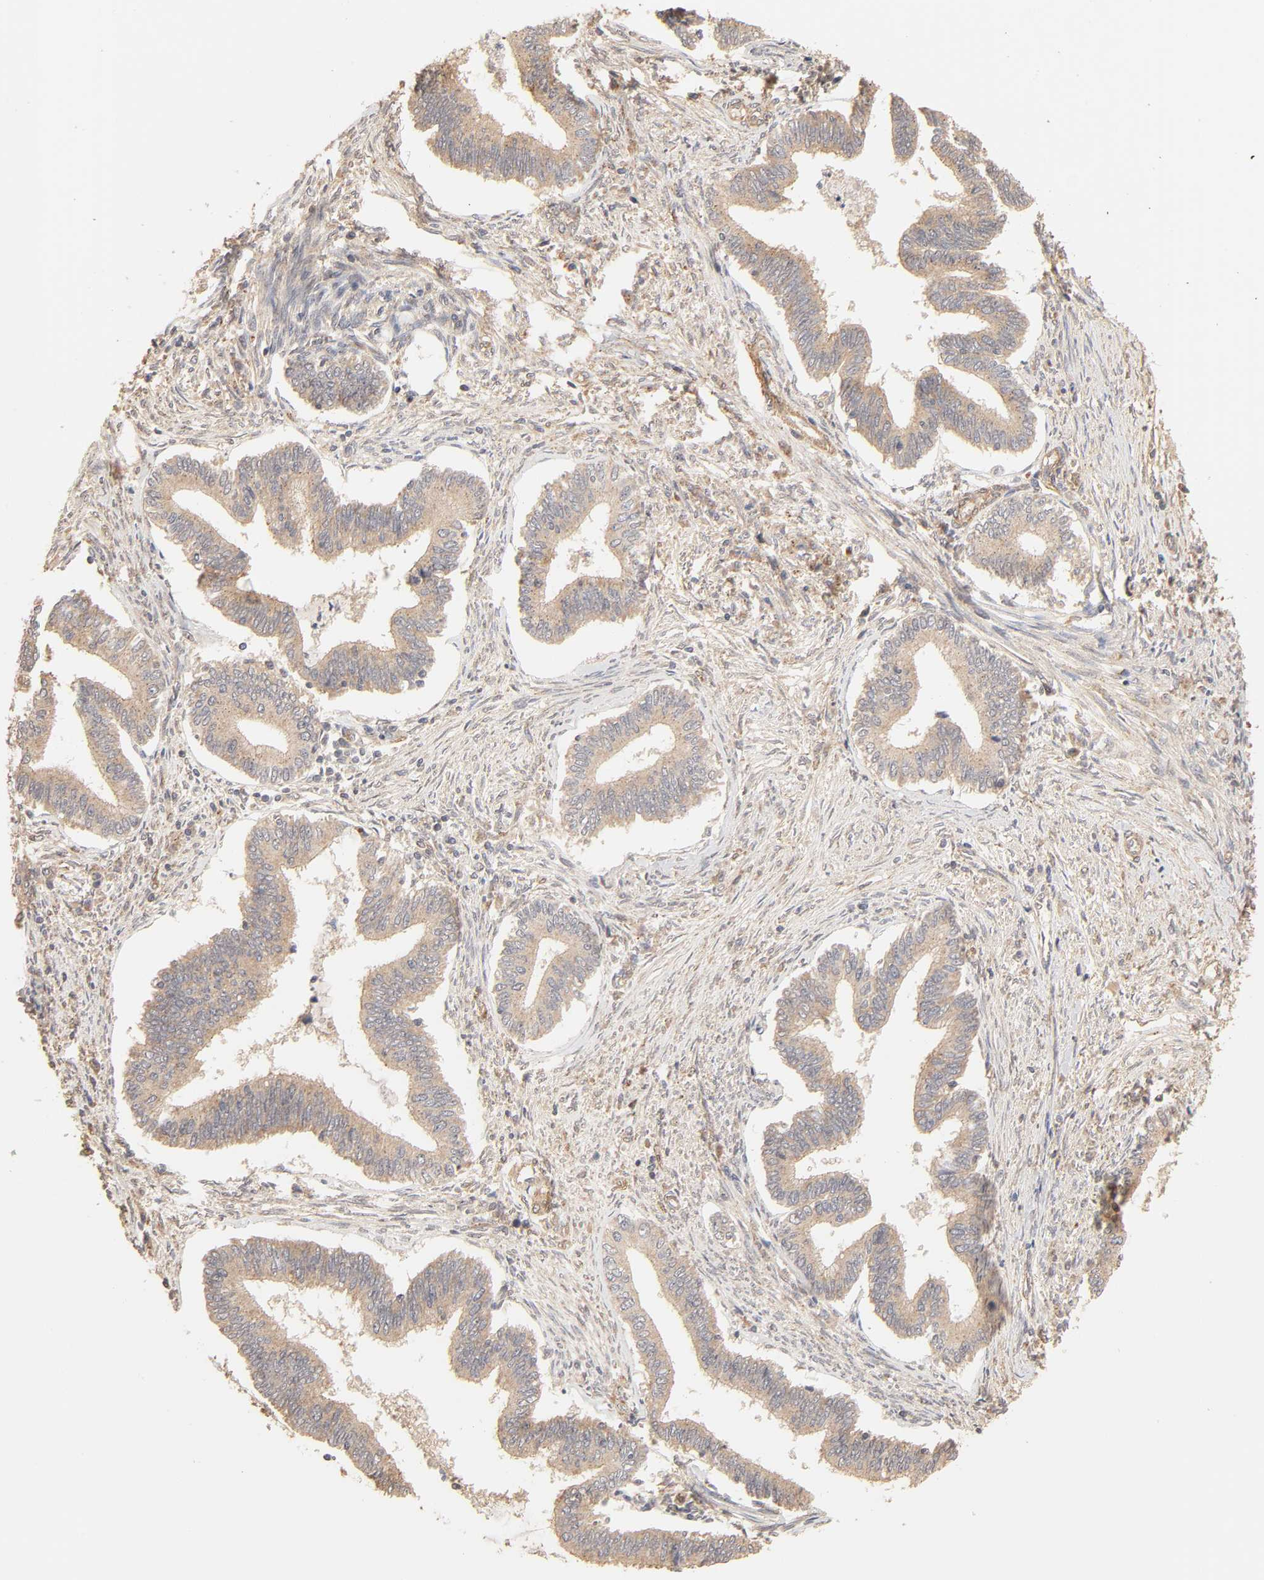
{"staining": {"intensity": "moderate", "quantity": ">75%", "location": "cytoplasmic/membranous"}, "tissue": "cervical cancer", "cell_type": "Tumor cells", "image_type": "cancer", "snomed": [{"axis": "morphology", "description": "Adenocarcinoma, NOS"}, {"axis": "topography", "description": "Cervix"}], "caption": "Cervical cancer stained for a protein (brown) displays moderate cytoplasmic/membranous positive expression in about >75% of tumor cells.", "gene": "EPS8", "patient": {"sex": "female", "age": 36}}